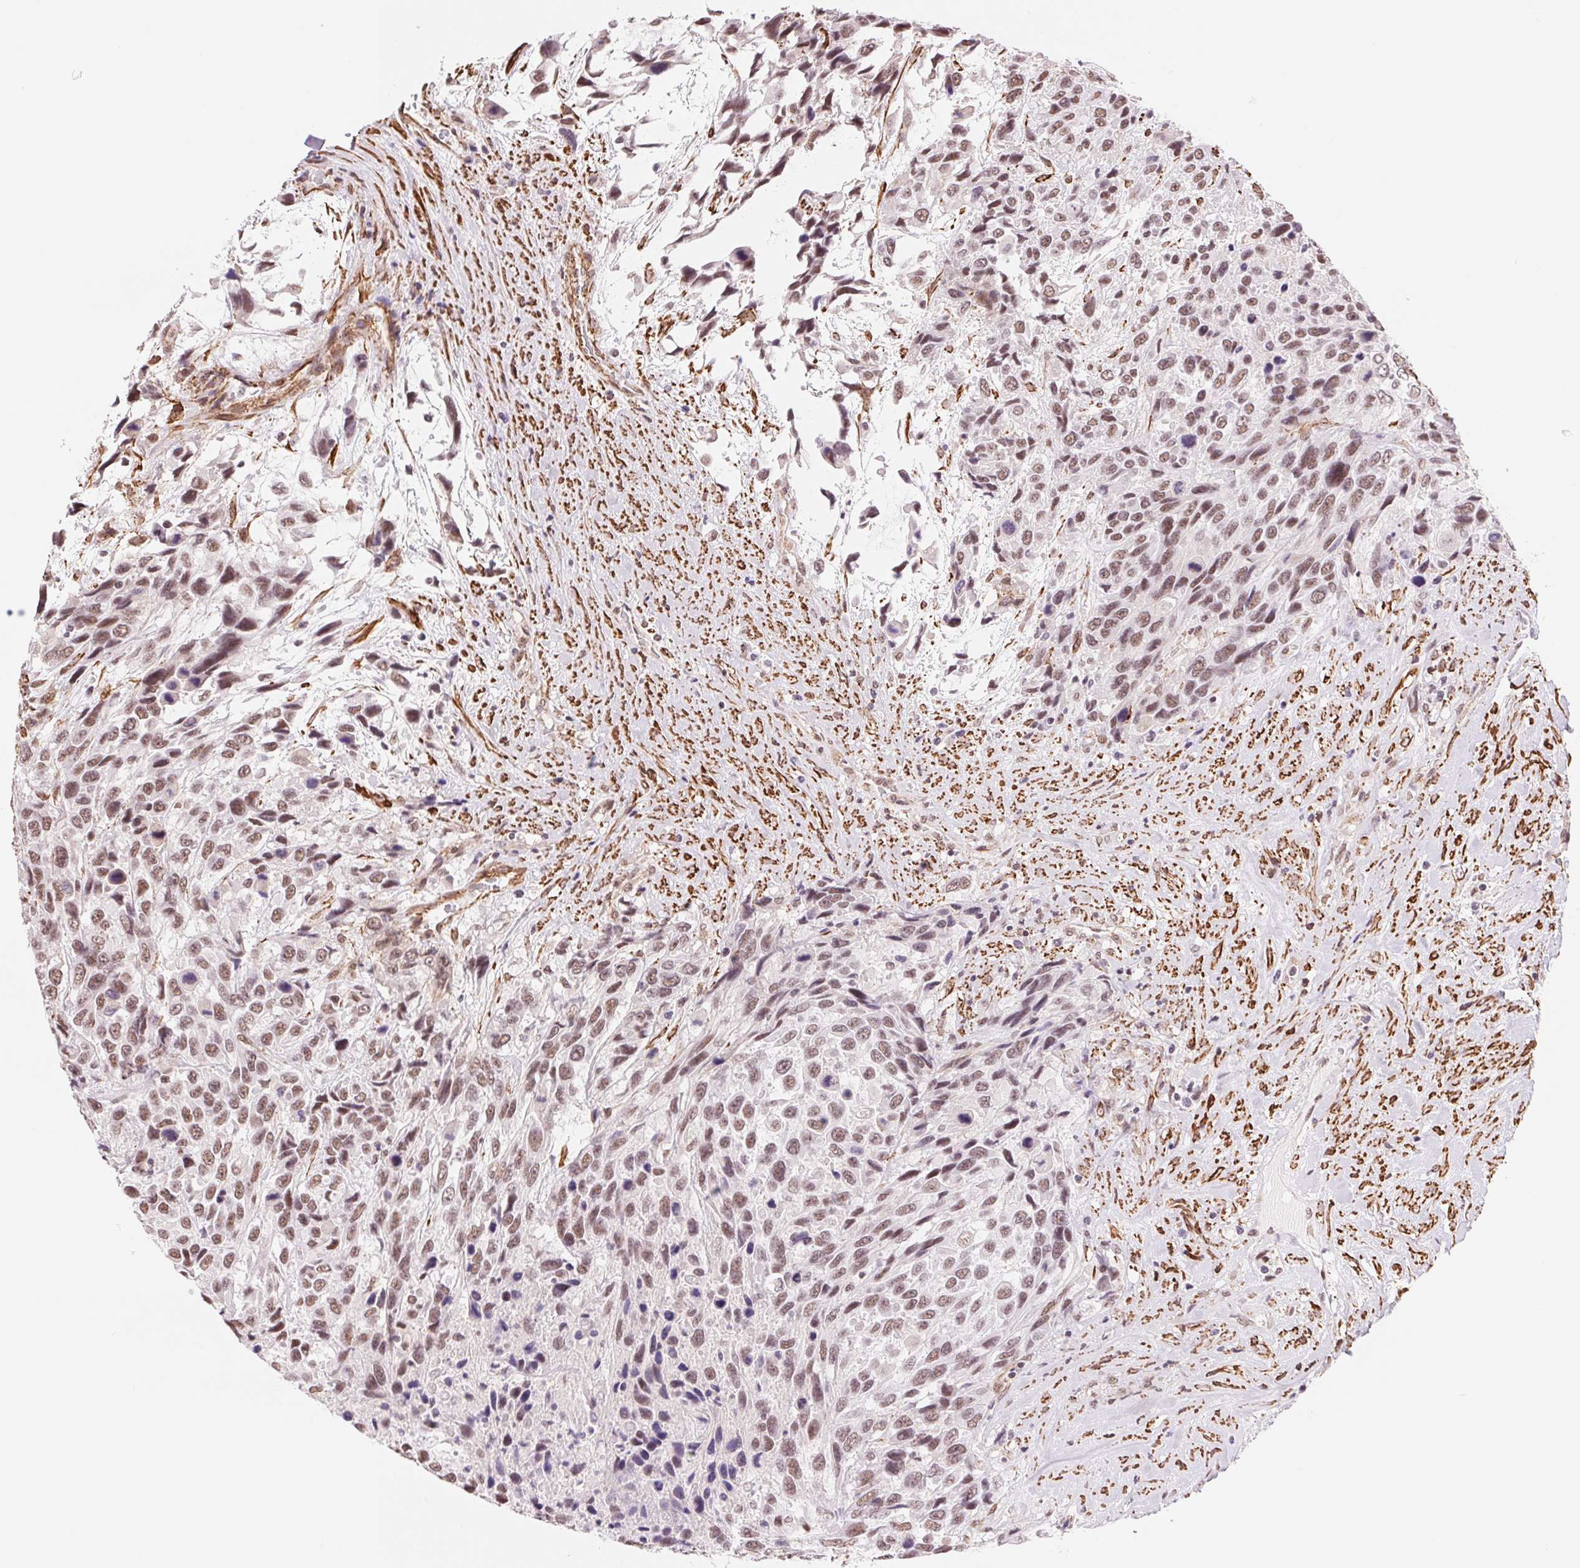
{"staining": {"intensity": "moderate", "quantity": ">75%", "location": "nuclear"}, "tissue": "urothelial cancer", "cell_type": "Tumor cells", "image_type": "cancer", "snomed": [{"axis": "morphology", "description": "Urothelial carcinoma, High grade"}, {"axis": "topography", "description": "Urinary bladder"}], "caption": "Urothelial carcinoma (high-grade) stained with a brown dye reveals moderate nuclear positive staining in approximately >75% of tumor cells.", "gene": "BCAT1", "patient": {"sex": "female", "age": 70}}